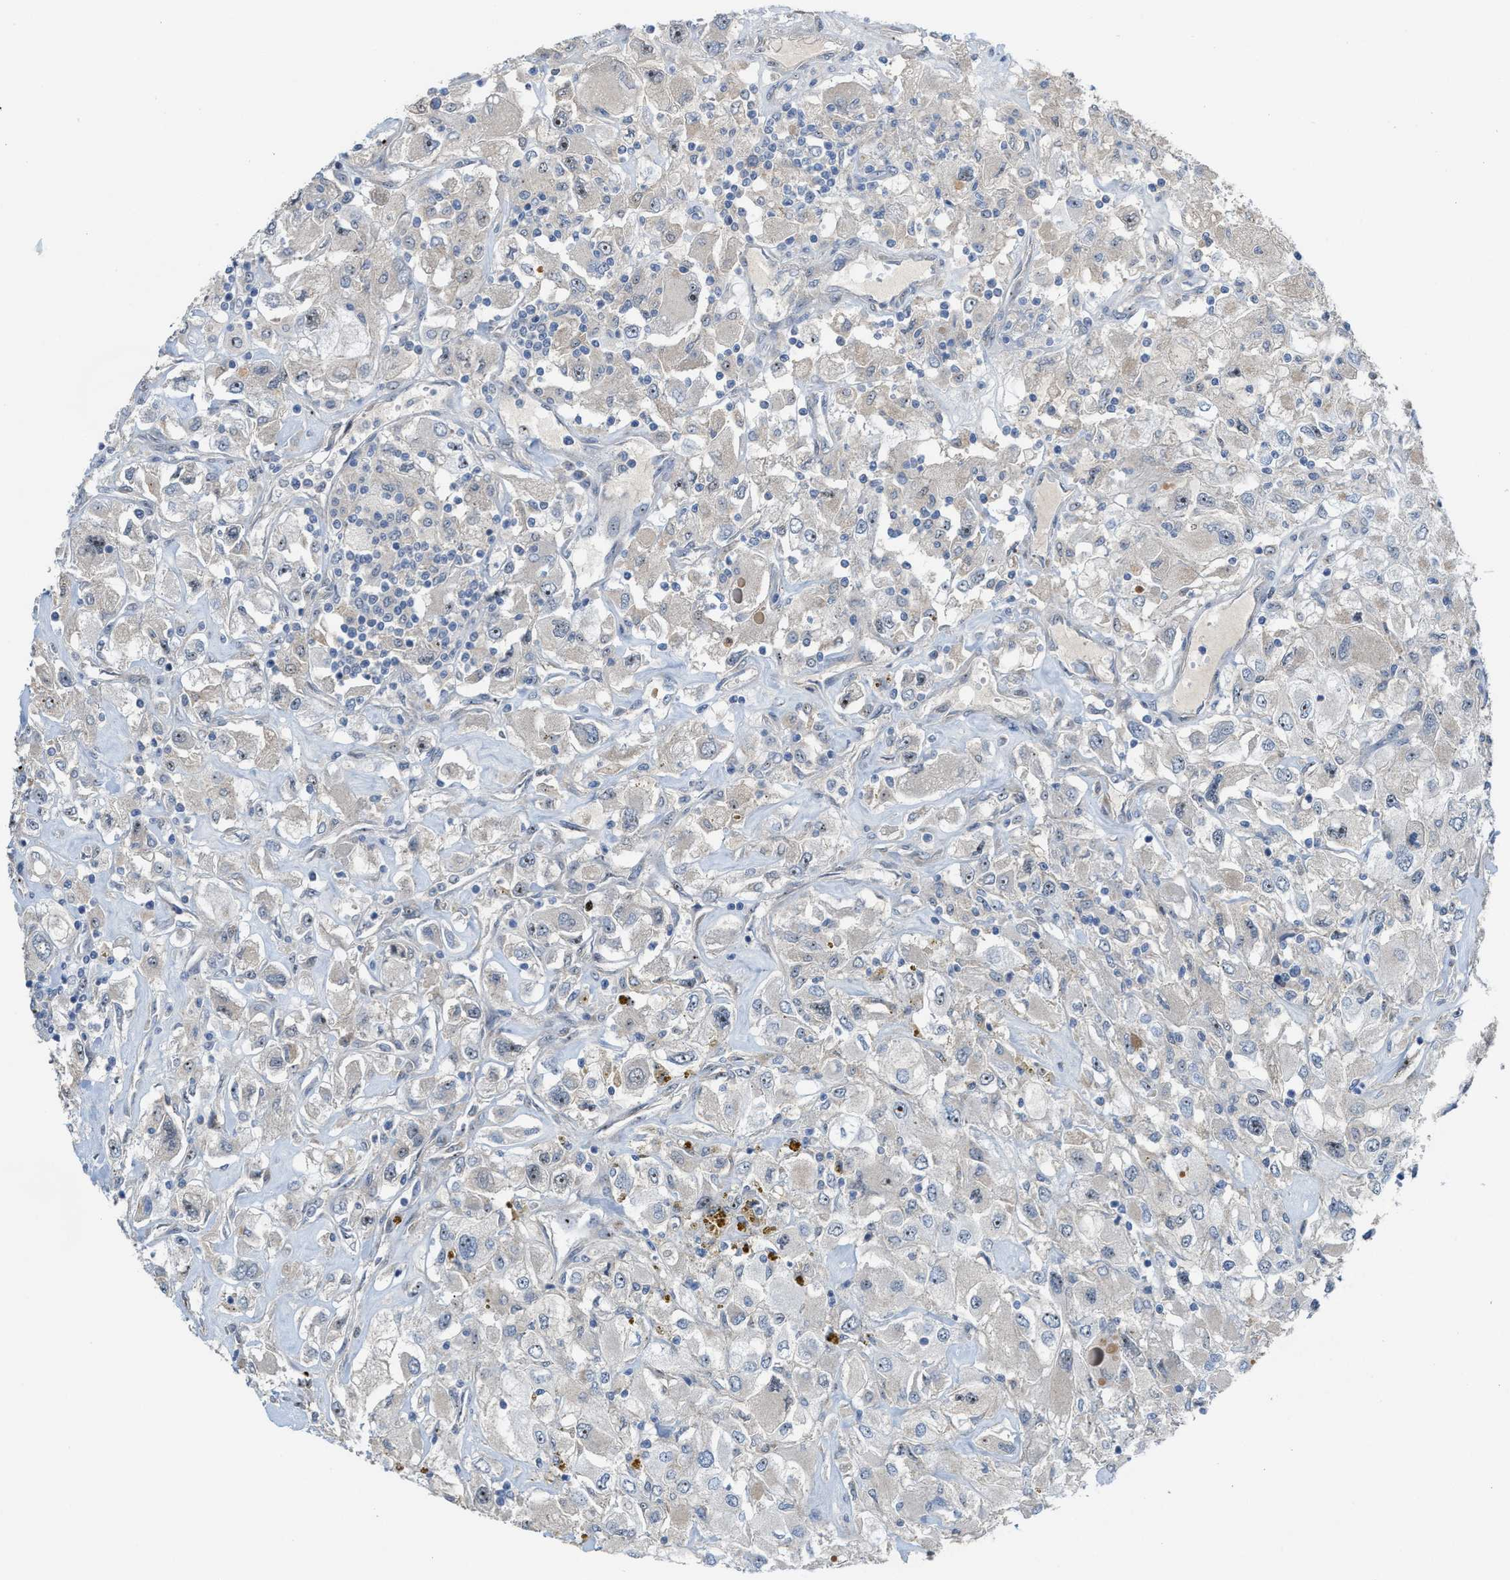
{"staining": {"intensity": "negative", "quantity": "none", "location": "none"}, "tissue": "renal cancer", "cell_type": "Tumor cells", "image_type": "cancer", "snomed": [{"axis": "morphology", "description": "Adenocarcinoma, NOS"}, {"axis": "topography", "description": "Kidney"}], "caption": "Tumor cells show no significant positivity in renal cancer (adenocarcinoma).", "gene": "ZNF783", "patient": {"sex": "female", "age": 52}}